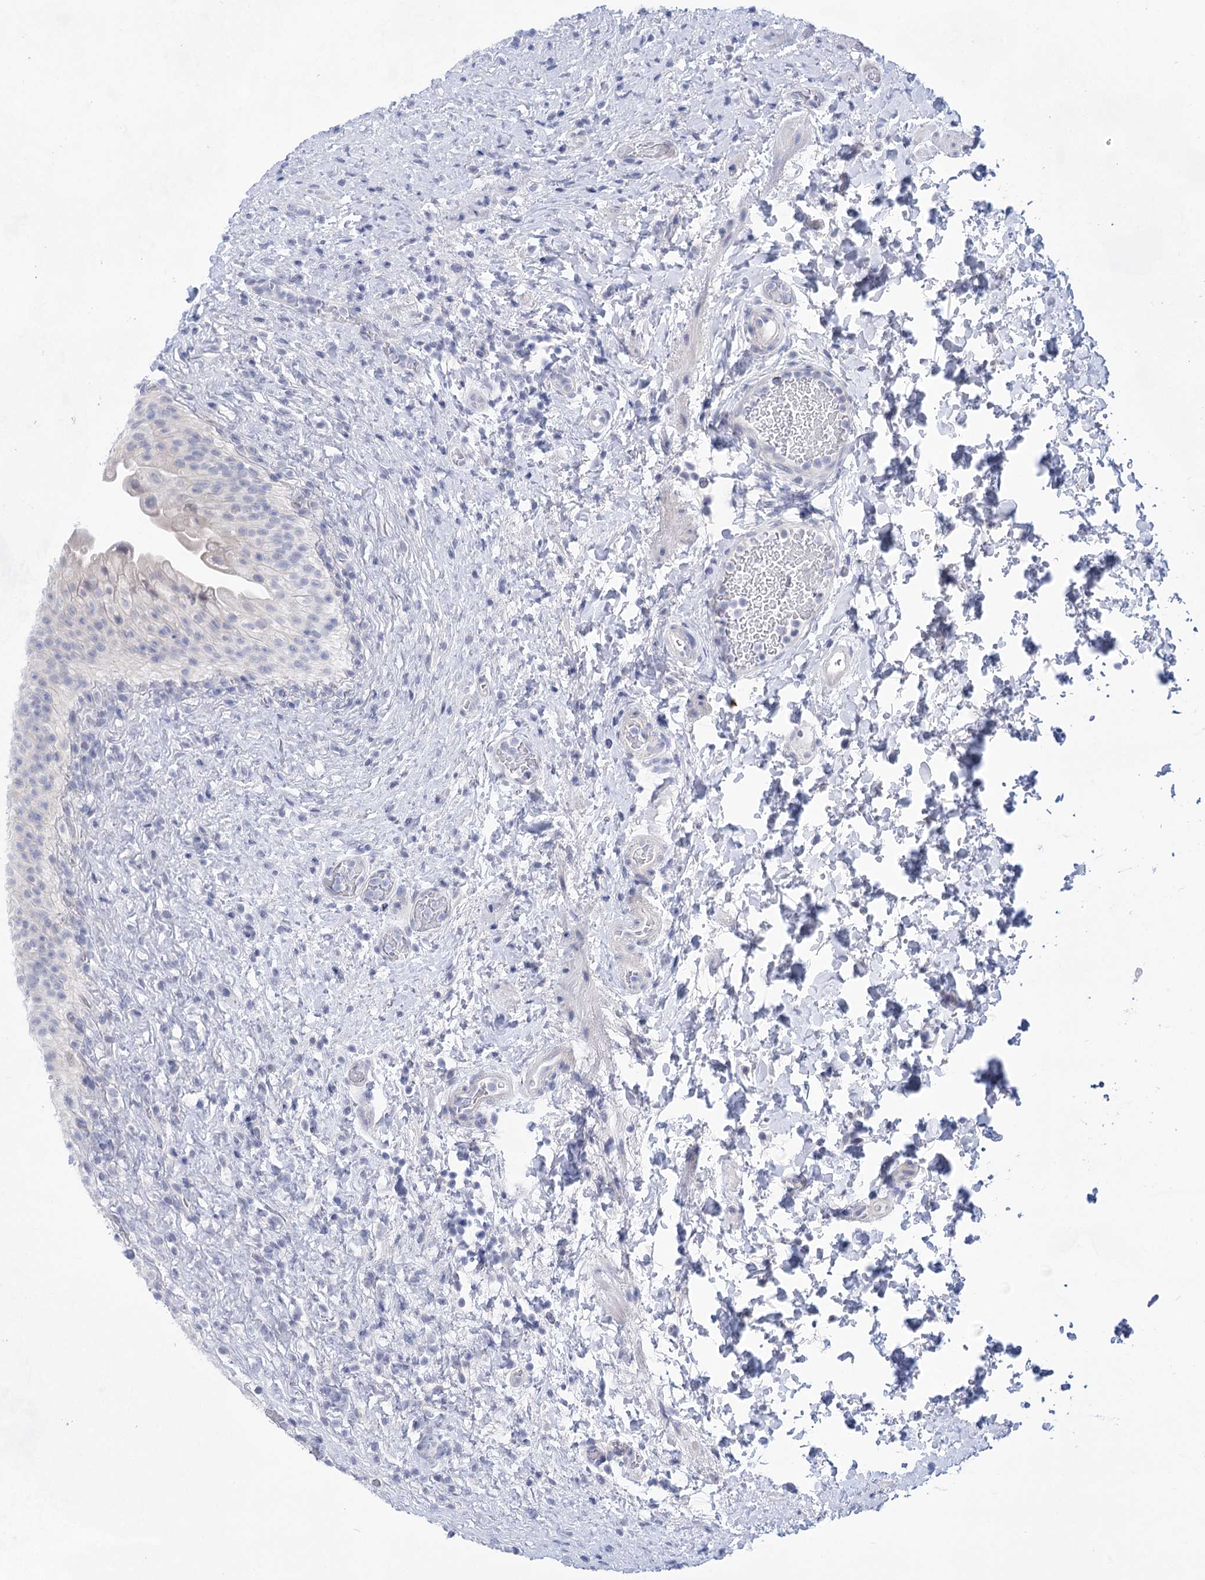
{"staining": {"intensity": "negative", "quantity": "none", "location": "none"}, "tissue": "urinary bladder", "cell_type": "Urothelial cells", "image_type": "normal", "snomed": [{"axis": "morphology", "description": "Normal tissue, NOS"}, {"axis": "topography", "description": "Urinary bladder"}], "caption": "Immunohistochemistry micrograph of normal urinary bladder: human urinary bladder stained with DAB exhibits no significant protein staining in urothelial cells. (Stains: DAB (3,3'-diaminobenzidine) IHC with hematoxylin counter stain, Microscopy: brightfield microscopy at high magnification).", "gene": "LALBA", "patient": {"sex": "female", "age": 27}}